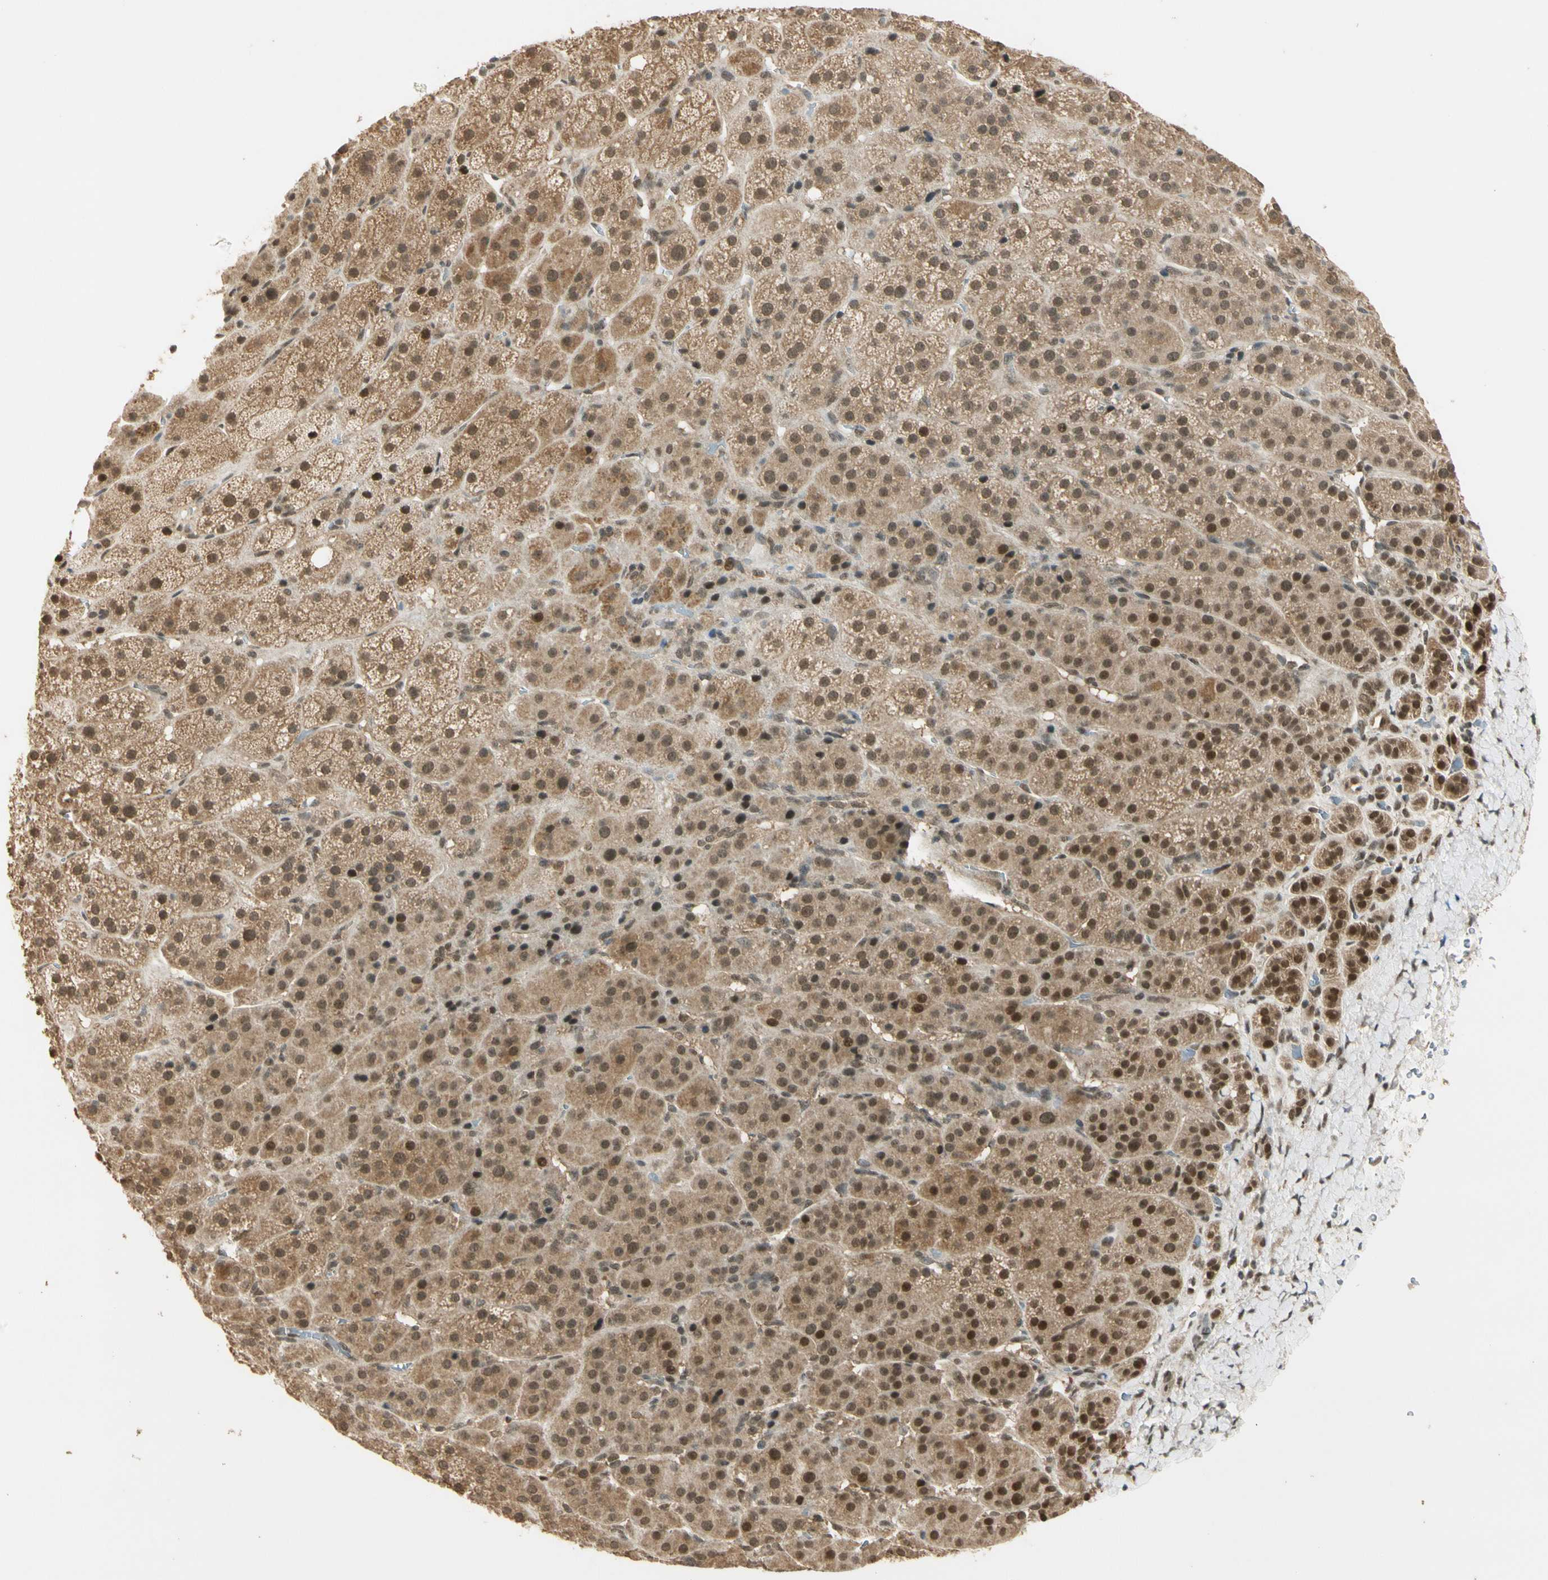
{"staining": {"intensity": "moderate", "quantity": ">75%", "location": "cytoplasmic/membranous,nuclear"}, "tissue": "adrenal gland", "cell_type": "Glandular cells", "image_type": "normal", "snomed": [{"axis": "morphology", "description": "Normal tissue, NOS"}, {"axis": "topography", "description": "Adrenal gland"}], "caption": "Protein expression analysis of unremarkable adrenal gland displays moderate cytoplasmic/membranous,nuclear positivity in approximately >75% of glandular cells.", "gene": "ZNF135", "patient": {"sex": "female", "age": 57}}